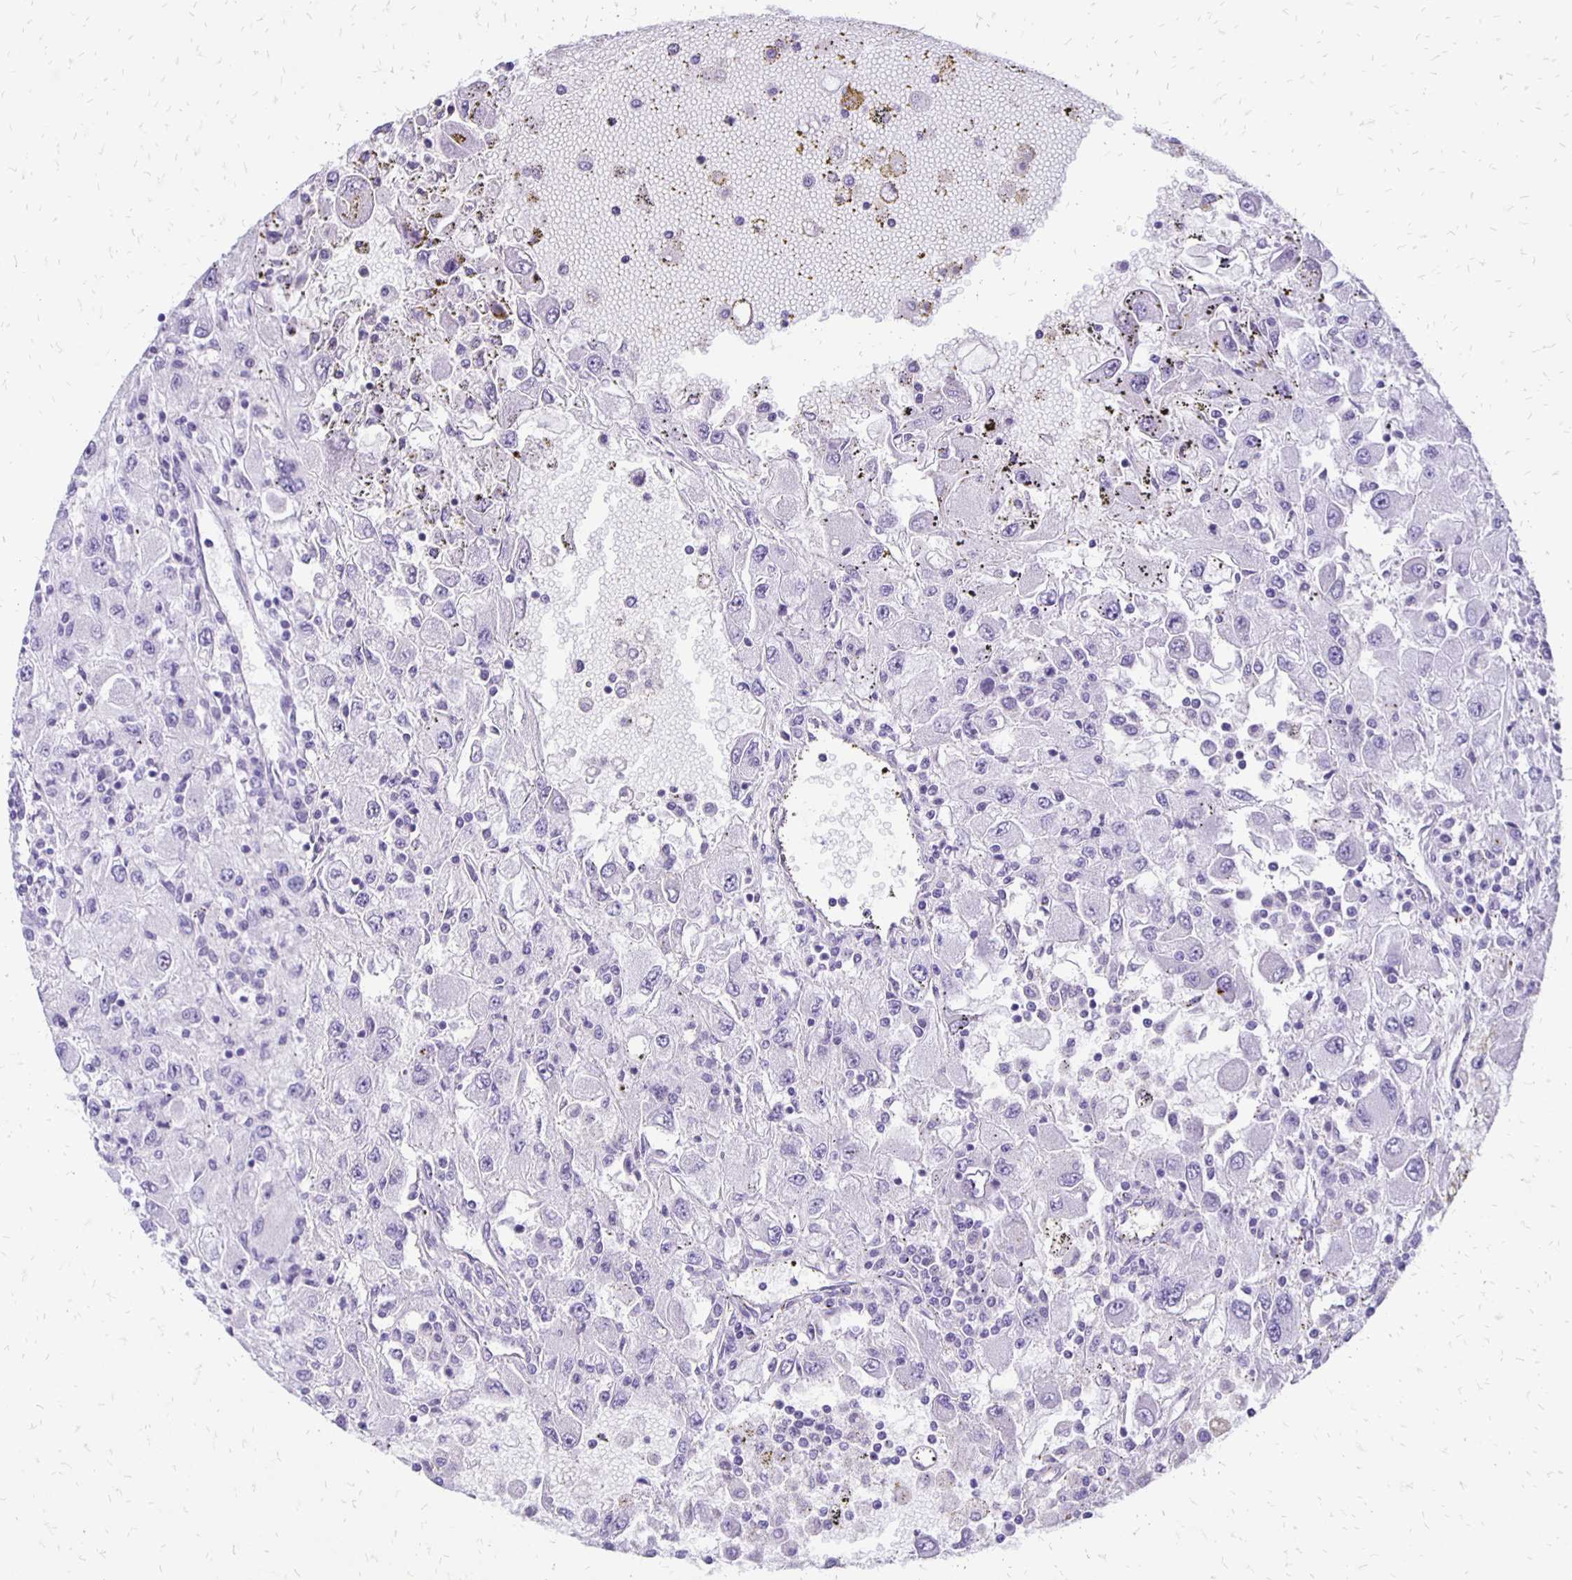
{"staining": {"intensity": "negative", "quantity": "none", "location": "none"}, "tissue": "renal cancer", "cell_type": "Tumor cells", "image_type": "cancer", "snomed": [{"axis": "morphology", "description": "Adenocarcinoma, NOS"}, {"axis": "topography", "description": "Kidney"}], "caption": "Immunohistochemistry (IHC) image of neoplastic tissue: adenocarcinoma (renal) stained with DAB (3,3'-diaminobenzidine) reveals no significant protein expression in tumor cells.", "gene": "ANKRD45", "patient": {"sex": "female", "age": 67}}